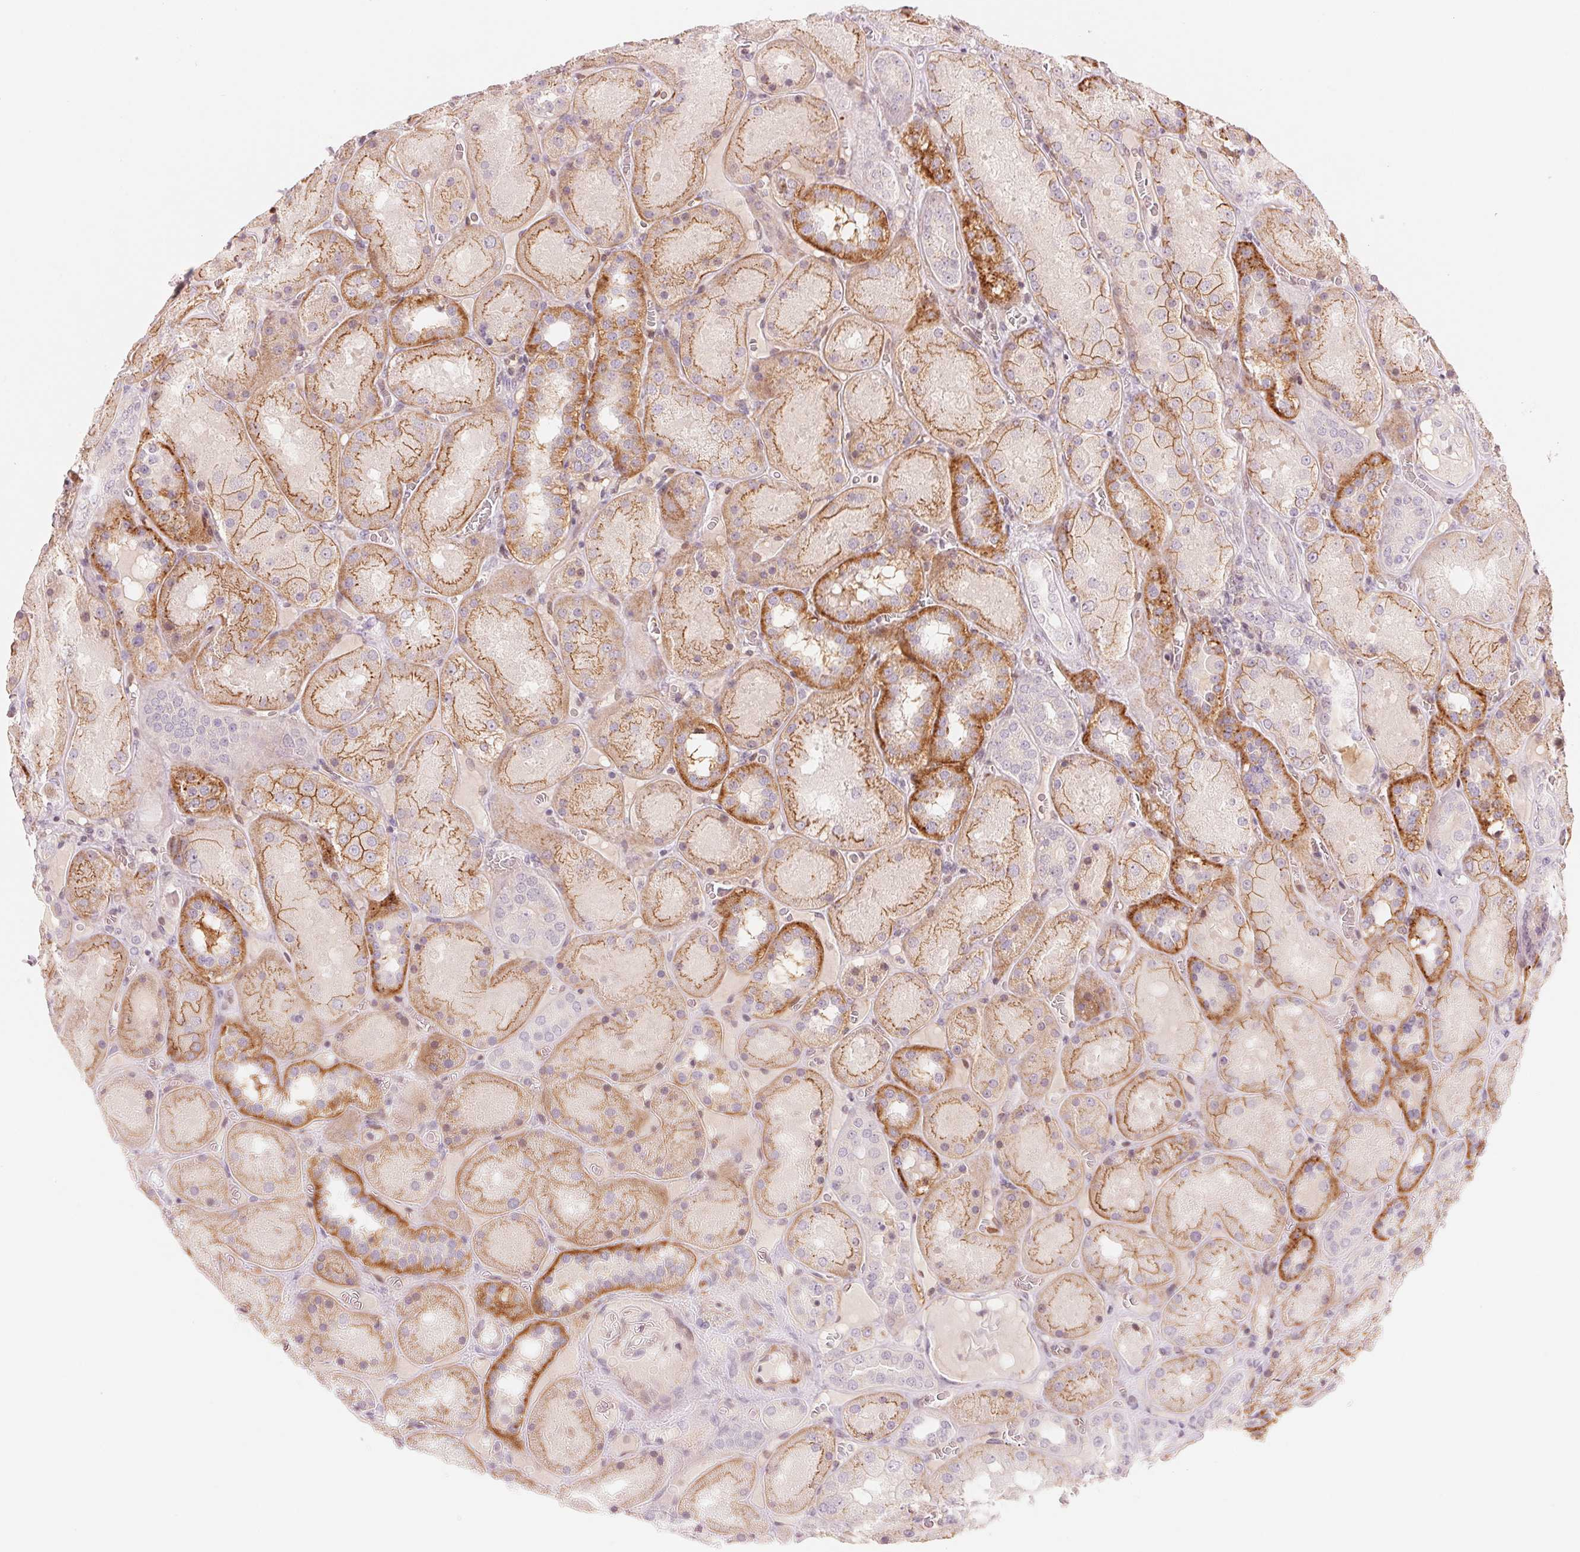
{"staining": {"intensity": "negative", "quantity": "none", "location": "none"}, "tissue": "kidney", "cell_type": "Cells in glomeruli", "image_type": "normal", "snomed": [{"axis": "morphology", "description": "Normal tissue, NOS"}, {"axis": "topography", "description": "Kidney"}], "caption": "Immunohistochemical staining of unremarkable kidney demonstrates no significant expression in cells in glomeruli.", "gene": "SLC17A4", "patient": {"sex": "male", "age": 73}}